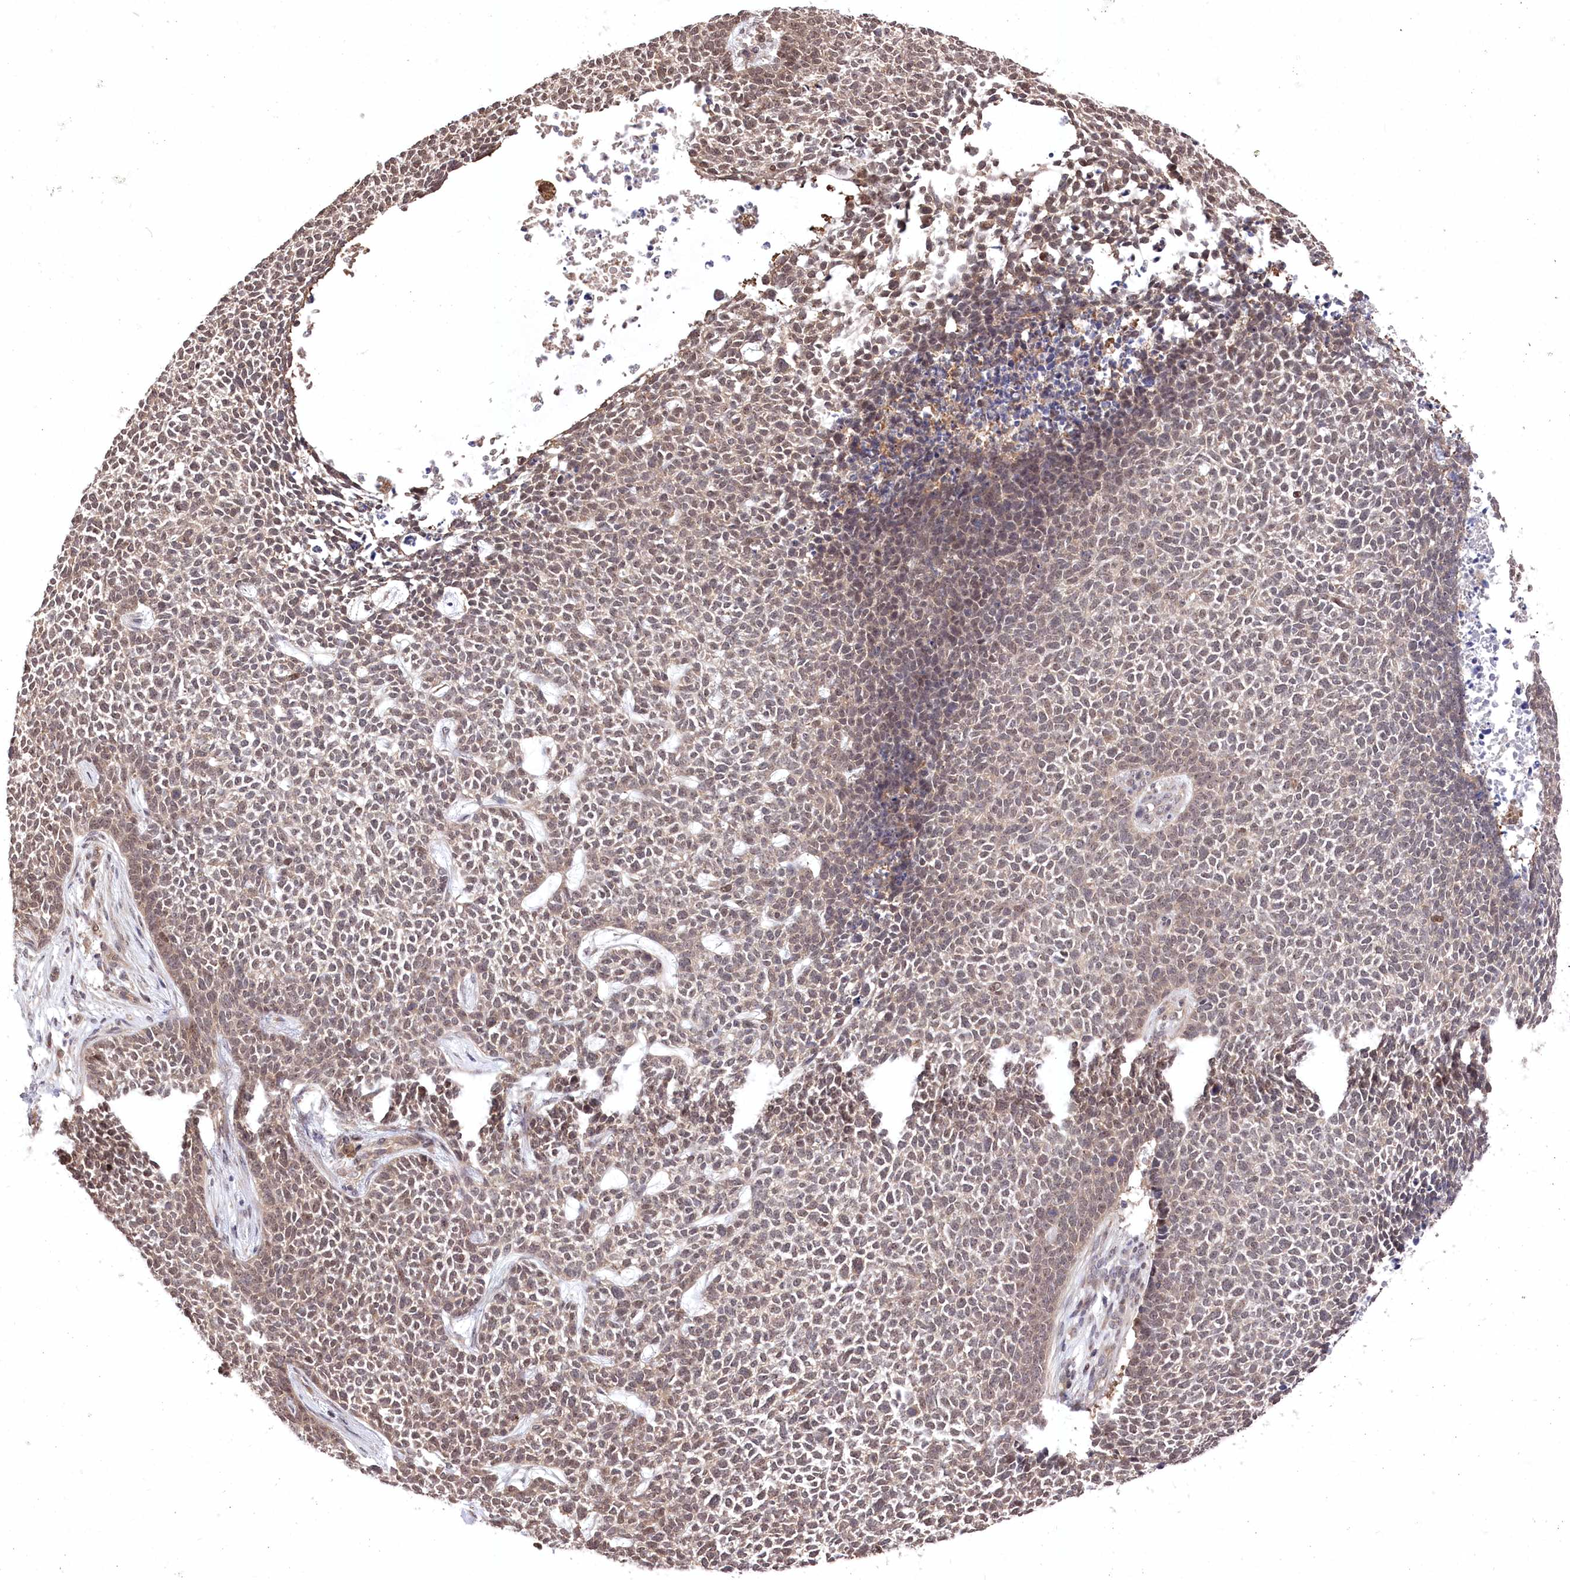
{"staining": {"intensity": "weak", "quantity": "25%-75%", "location": "nuclear"}, "tissue": "skin cancer", "cell_type": "Tumor cells", "image_type": "cancer", "snomed": [{"axis": "morphology", "description": "Basal cell carcinoma"}, {"axis": "topography", "description": "Skin"}], "caption": "Human skin cancer stained with a brown dye exhibits weak nuclear positive expression in approximately 25%-75% of tumor cells.", "gene": "CCSER2", "patient": {"sex": "female", "age": 84}}